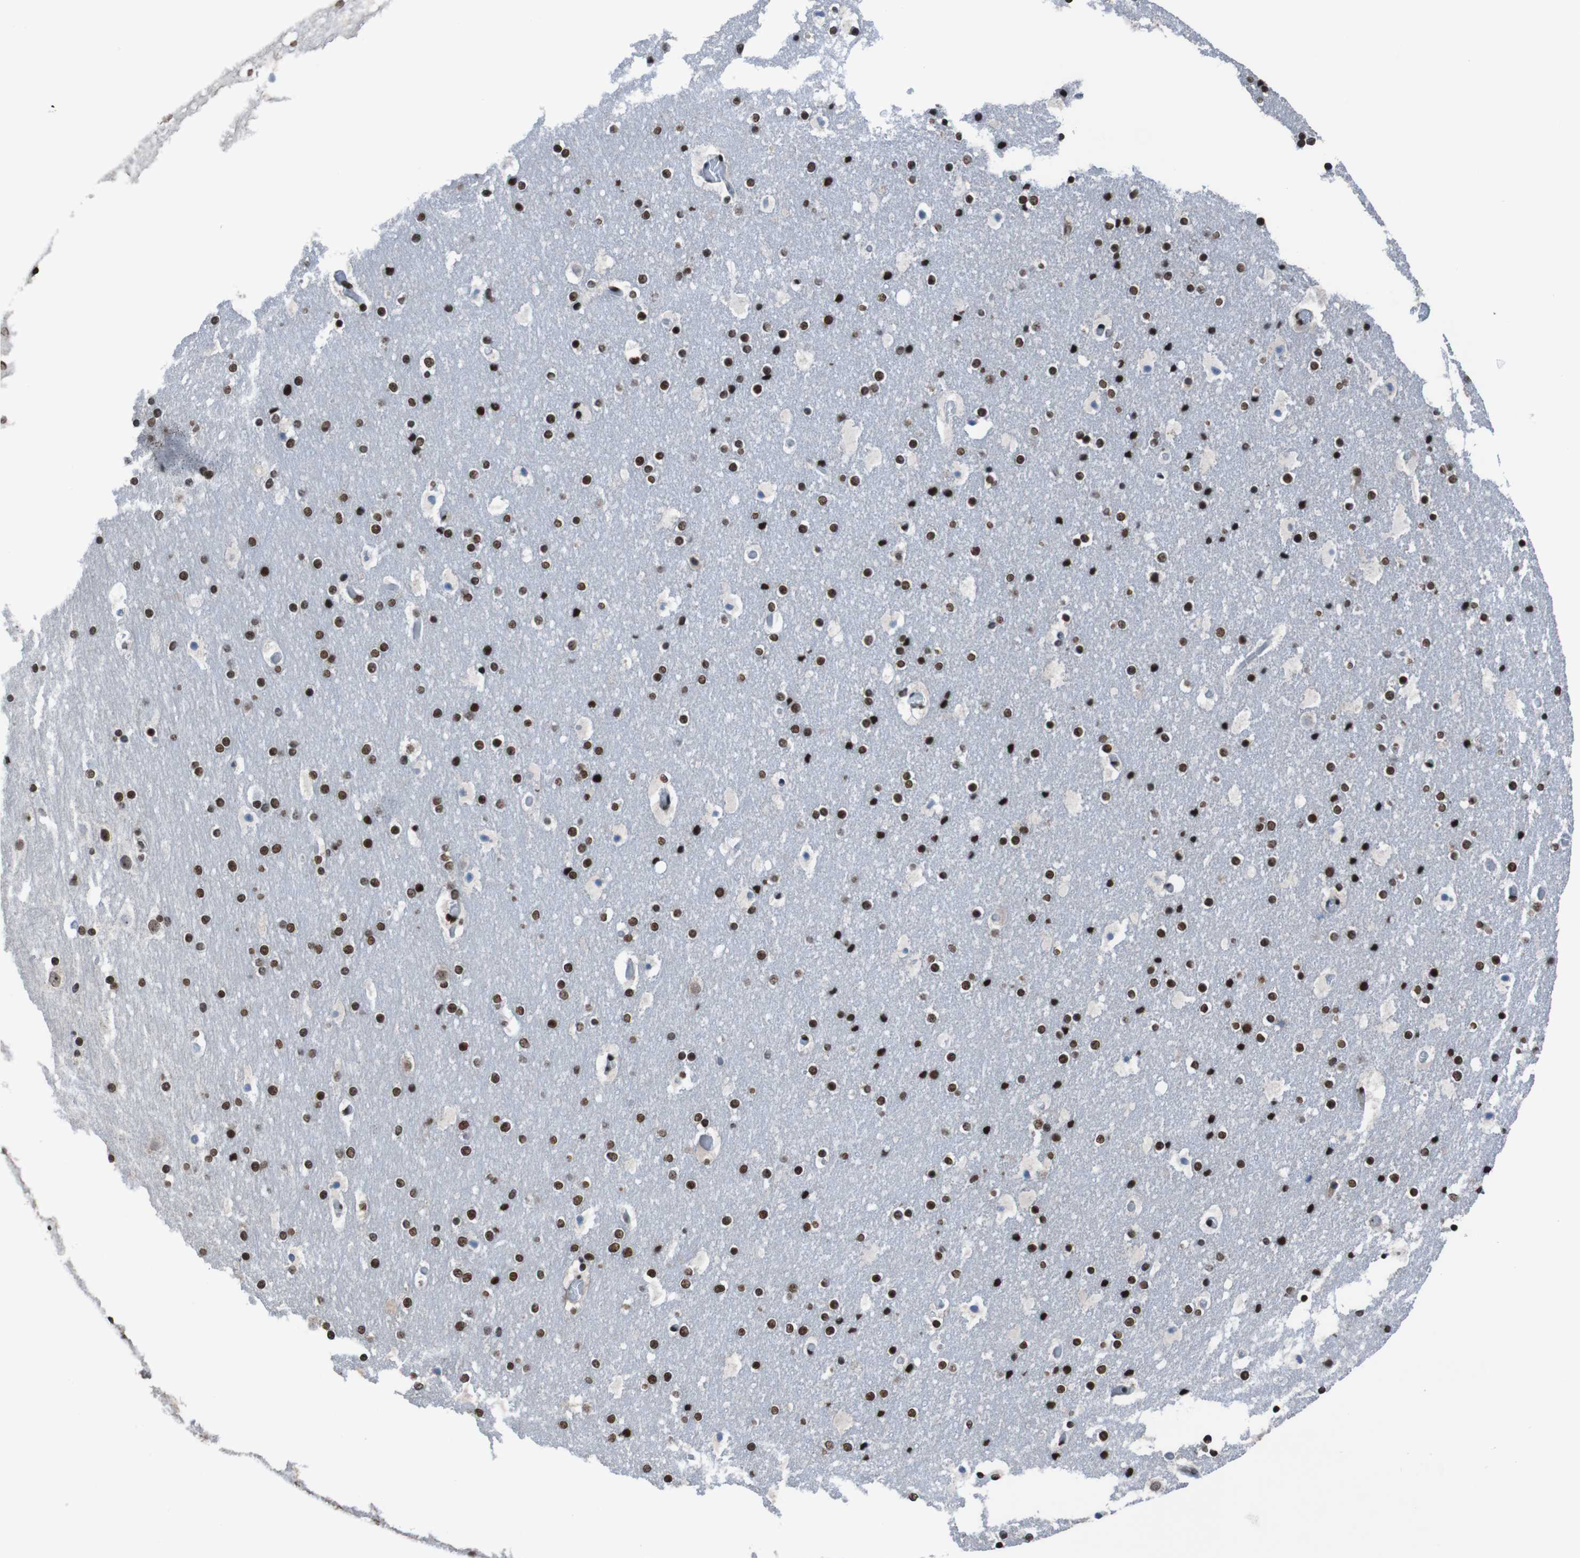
{"staining": {"intensity": "strong", "quantity": ">75%", "location": "nuclear"}, "tissue": "cerebral cortex", "cell_type": "Endothelial cells", "image_type": "normal", "snomed": [{"axis": "morphology", "description": "Normal tissue, NOS"}, {"axis": "topography", "description": "Cerebral cortex"}], "caption": "There is high levels of strong nuclear positivity in endothelial cells of benign cerebral cortex, as demonstrated by immunohistochemical staining (brown color).", "gene": "PHF2", "patient": {"sex": "male", "age": 57}}